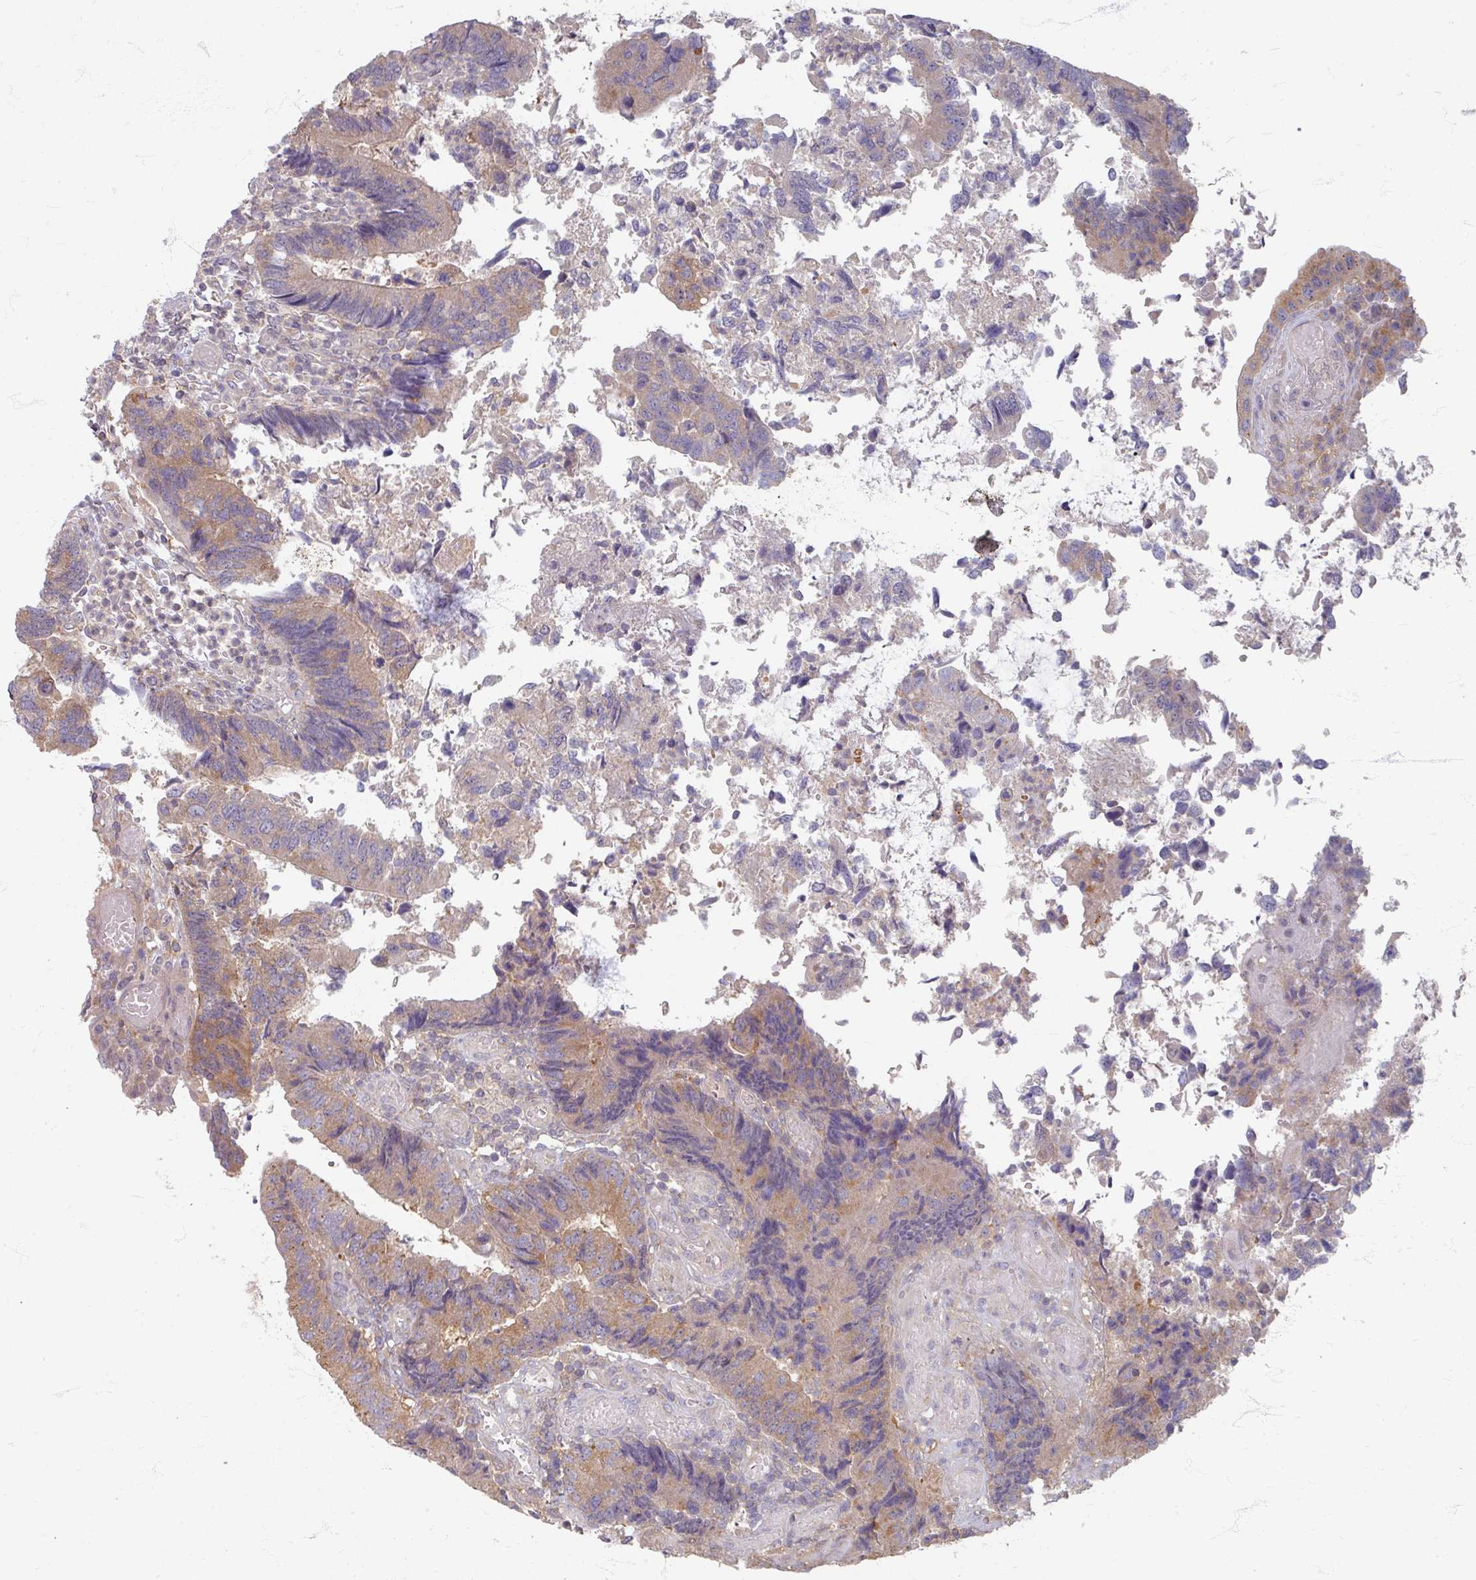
{"staining": {"intensity": "moderate", "quantity": "25%-75%", "location": "cytoplasmic/membranous"}, "tissue": "colorectal cancer", "cell_type": "Tumor cells", "image_type": "cancer", "snomed": [{"axis": "morphology", "description": "Adenocarcinoma, NOS"}, {"axis": "topography", "description": "Colon"}], "caption": "Colorectal cancer tissue shows moderate cytoplasmic/membranous expression in about 25%-75% of tumor cells, visualized by immunohistochemistry. (DAB IHC with brightfield microscopy, high magnification).", "gene": "STAM", "patient": {"sex": "female", "age": 67}}